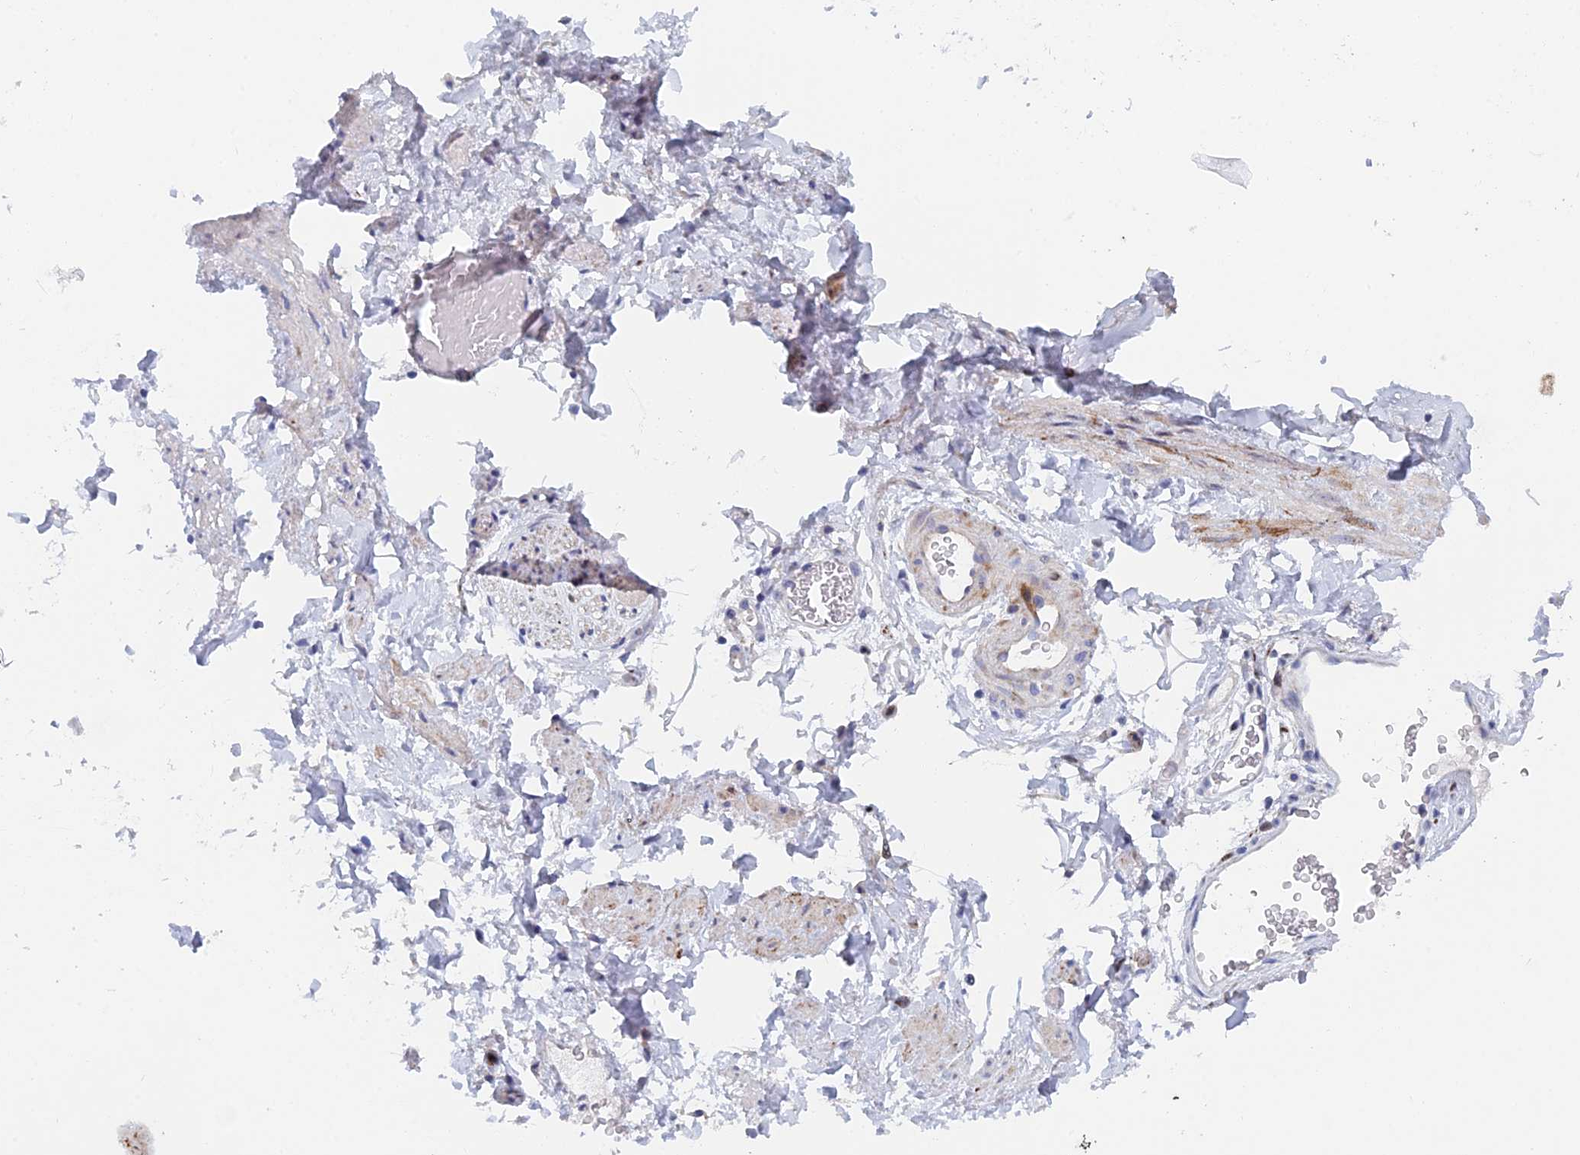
{"staining": {"intensity": "negative", "quantity": "none", "location": "none"}, "tissue": "adipose tissue", "cell_type": "Adipocytes", "image_type": "normal", "snomed": [{"axis": "morphology", "description": "Normal tissue, NOS"}, {"axis": "morphology", "description": "Adenocarcinoma, NOS"}, {"axis": "topography", "description": "Rectum"}, {"axis": "topography", "description": "Vagina"}, {"axis": "topography", "description": "Peripheral nerve tissue"}], "caption": "Adipose tissue was stained to show a protein in brown. There is no significant staining in adipocytes. Brightfield microscopy of immunohistochemistry stained with DAB (3,3'-diaminobenzidine) (brown) and hematoxylin (blue), captured at high magnification.", "gene": "DRGX", "patient": {"sex": "female", "age": 71}}